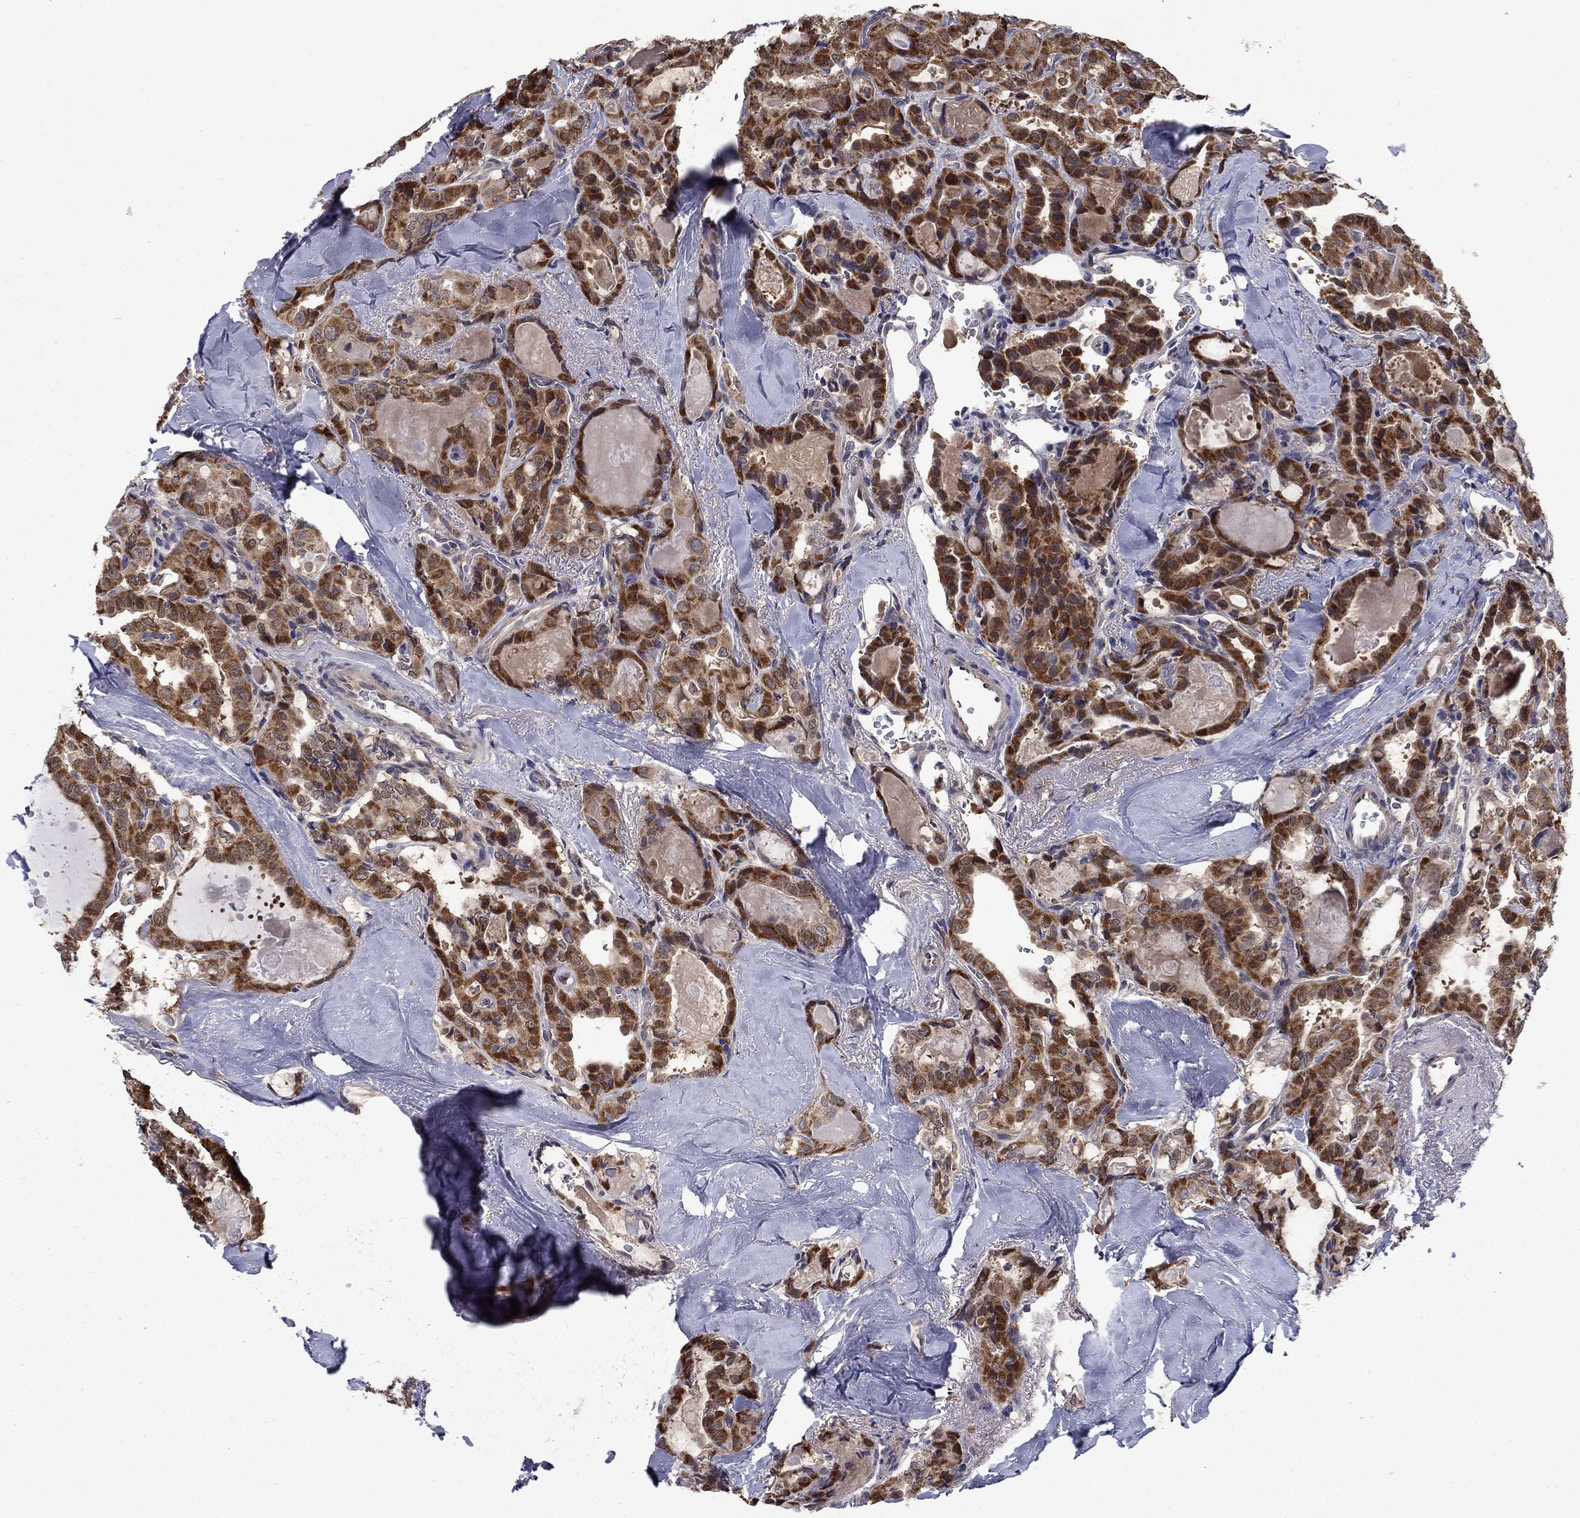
{"staining": {"intensity": "strong", "quantity": ">75%", "location": "cytoplasmic/membranous"}, "tissue": "thyroid cancer", "cell_type": "Tumor cells", "image_type": "cancer", "snomed": [{"axis": "morphology", "description": "Papillary adenocarcinoma, NOS"}, {"axis": "topography", "description": "Thyroid gland"}], "caption": "Immunohistochemistry histopathology image of neoplastic tissue: human papillary adenocarcinoma (thyroid) stained using immunohistochemistry demonstrates high levels of strong protein expression localized specifically in the cytoplasmic/membranous of tumor cells, appearing as a cytoplasmic/membranous brown color.", "gene": "GRHPR", "patient": {"sex": "female", "age": 41}}